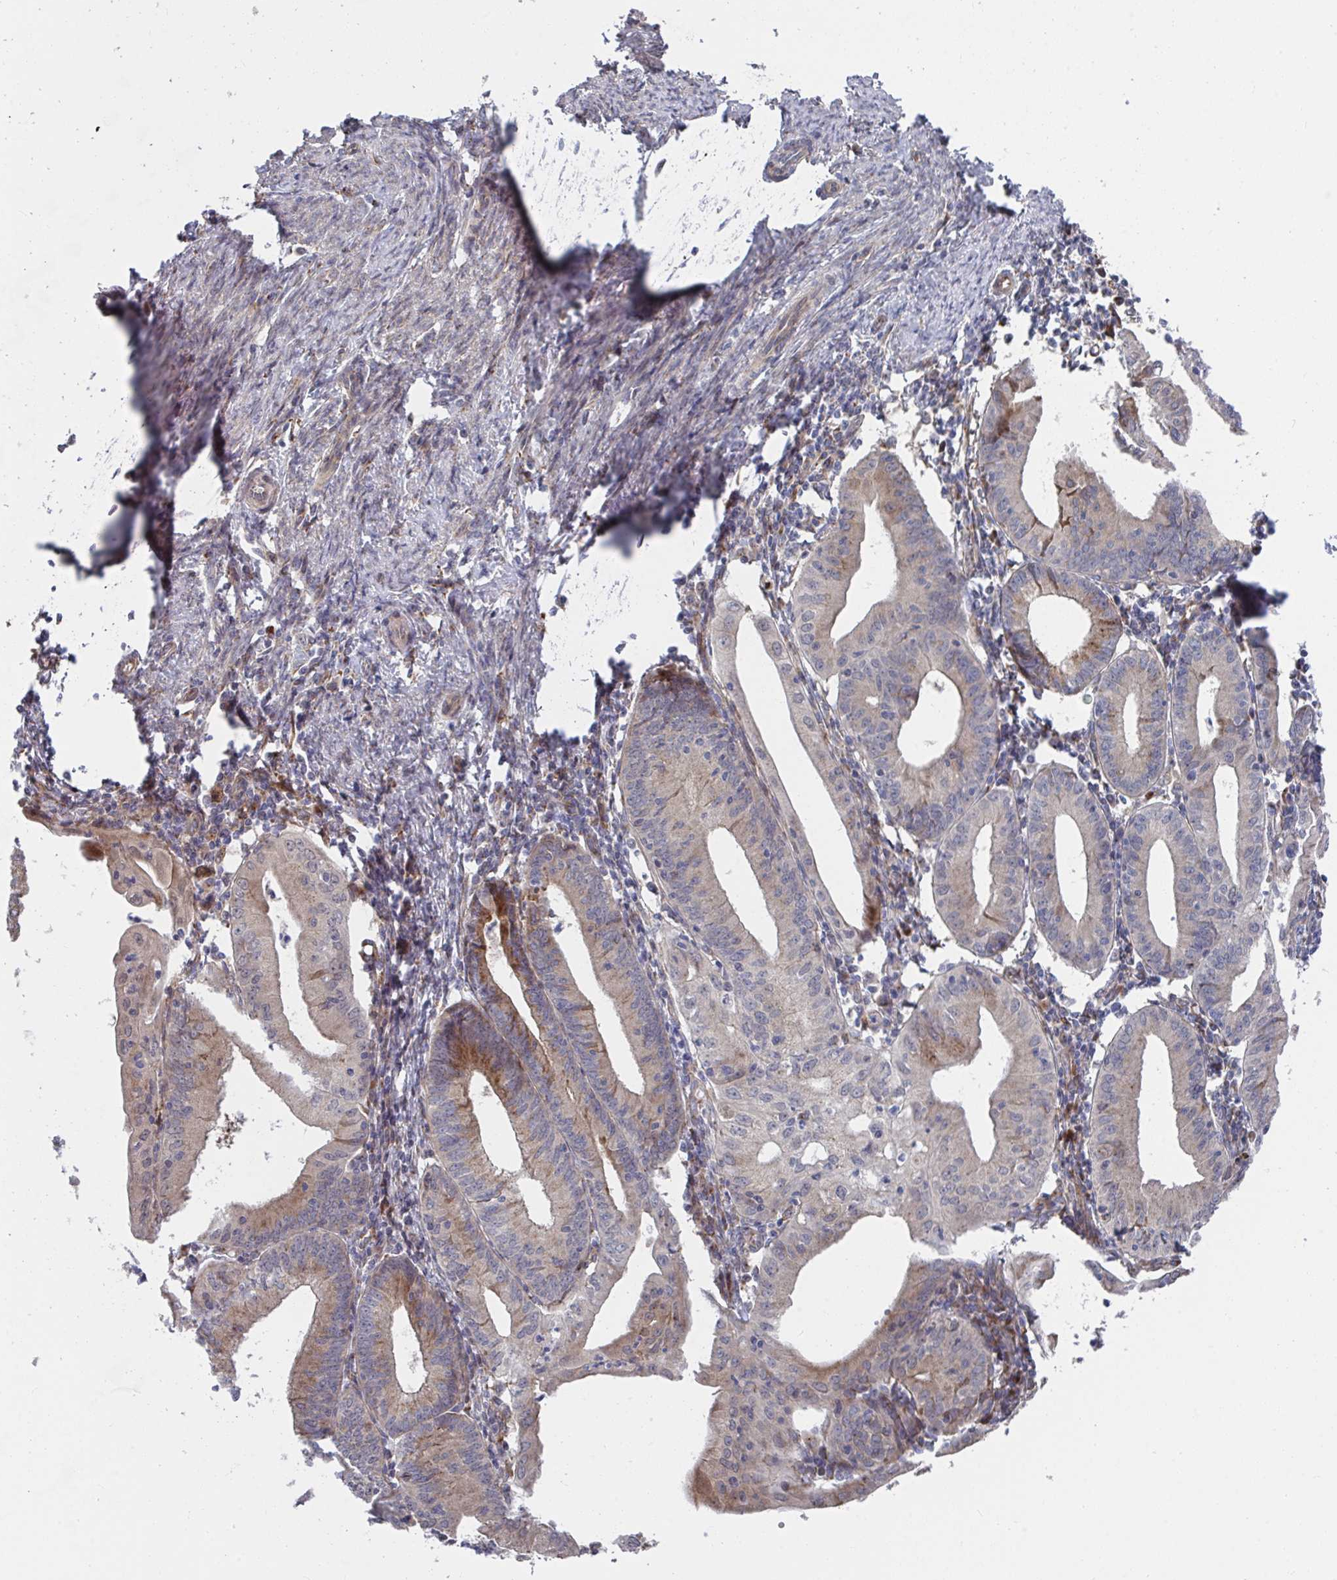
{"staining": {"intensity": "moderate", "quantity": "<25%", "location": "cytoplasmic/membranous"}, "tissue": "endometrial cancer", "cell_type": "Tumor cells", "image_type": "cancer", "snomed": [{"axis": "morphology", "description": "Adenocarcinoma, NOS"}, {"axis": "topography", "description": "Endometrium"}], "caption": "Immunohistochemistry micrograph of neoplastic tissue: human endometrial adenocarcinoma stained using IHC demonstrates low levels of moderate protein expression localized specifically in the cytoplasmic/membranous of tumor cells, appearing as a cytoplasmic/membranous brown color.", "gene": "FJX1", "patient": {"sex": "female", "age": 60}}